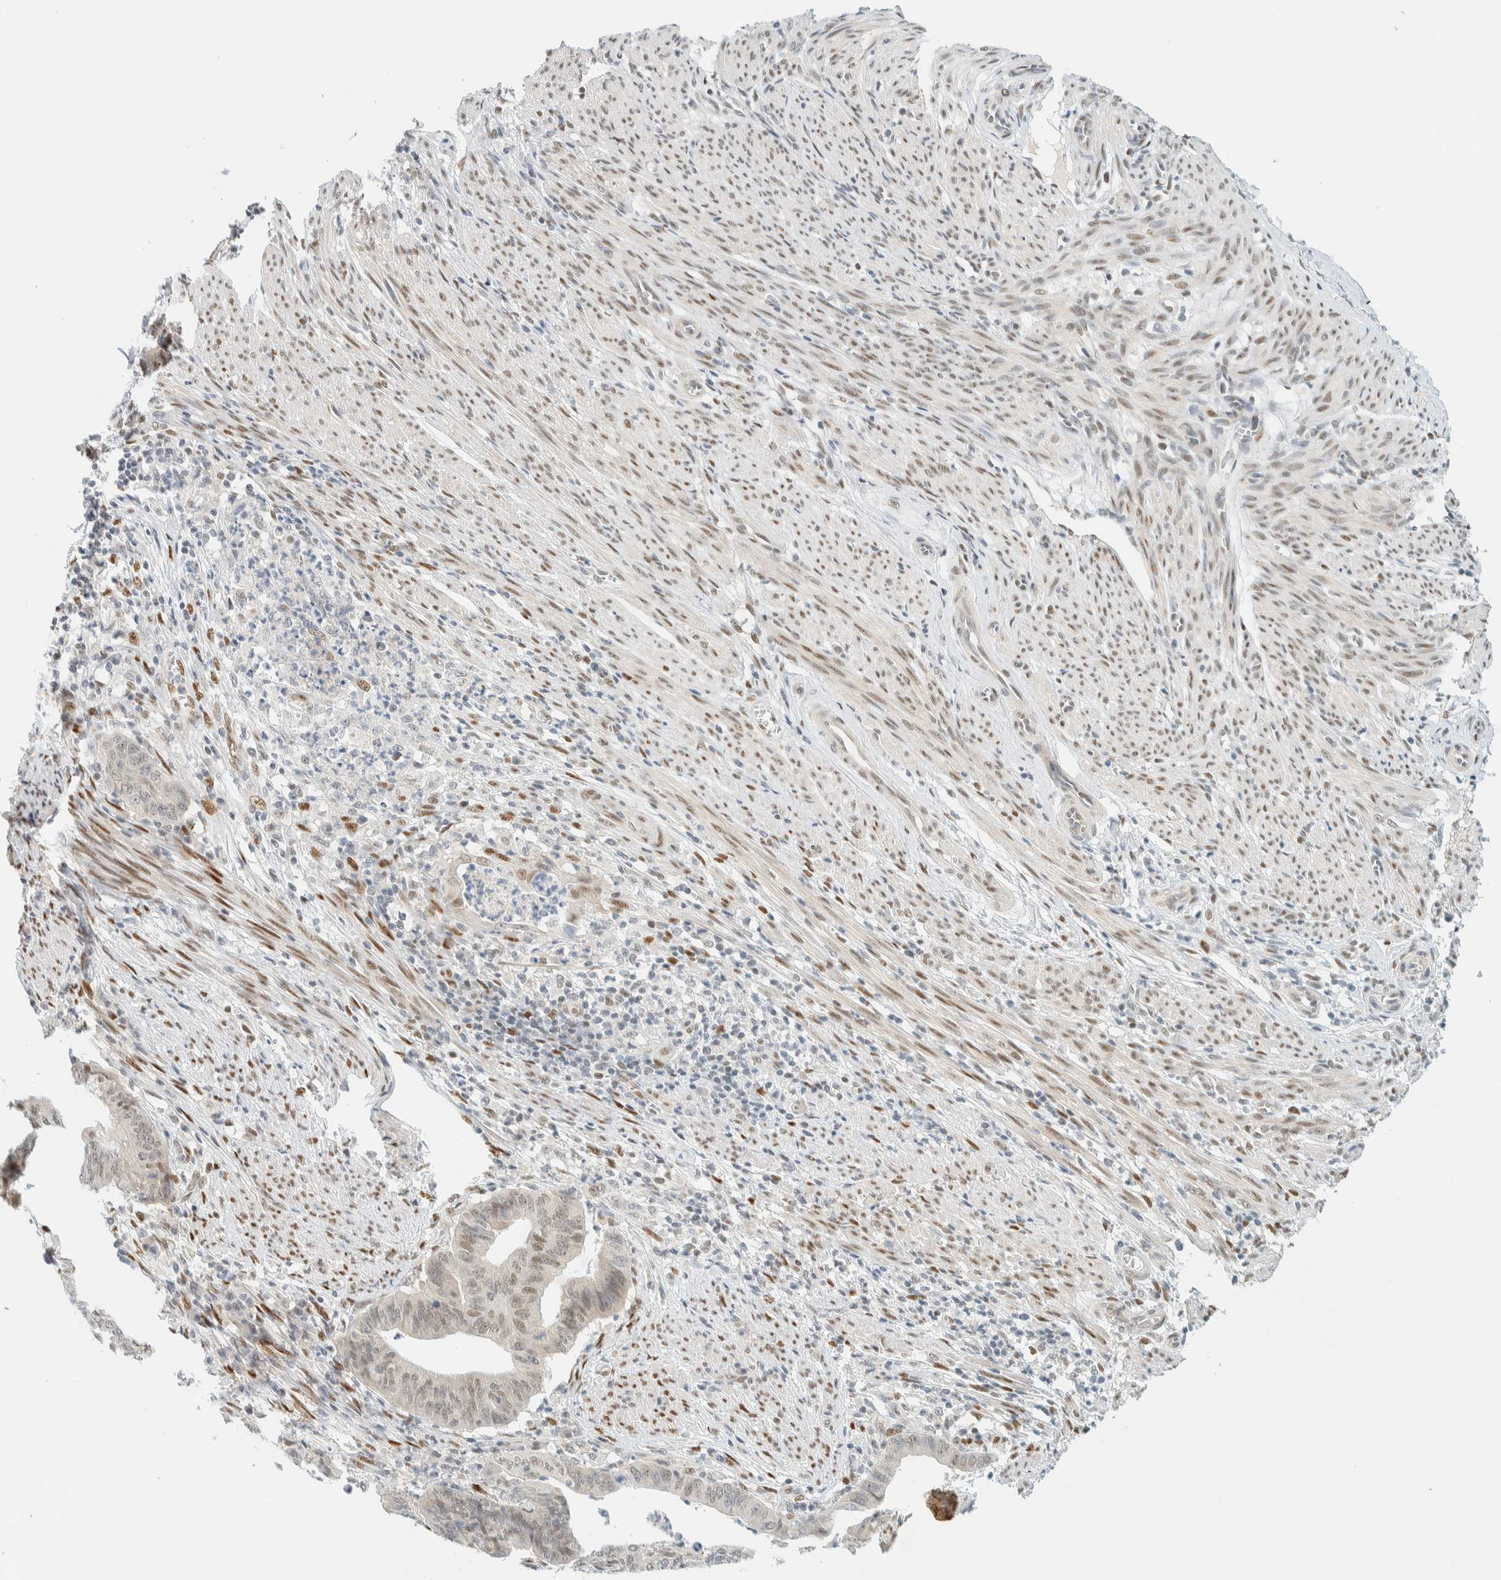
{"staining": {"intensity": "moderate", "quantity": "25%-75%", "location": "nuclear"}, "tissue": "endometrial cancer", "cell_type": "Tumor cells", "image_type": "cancer", "snomed": [{"axis": "morphology", "description": "Polyp, NOS"}, {"axis": "morphology", "description": "Adenocarcinoma, NOS"}, {"axis": "morphology", "description": "Adenoma, NOS"}, {"axis": "topography", "description": "Endometrium"}], "caption": "Endometrial polyp was stained to show a protein in brown. There is medium levels of moderate nuclear expression in about 25%-75% of tumor cells.", "gene": "ZNF683", "patient": {"sex": "female", "age": 79}}